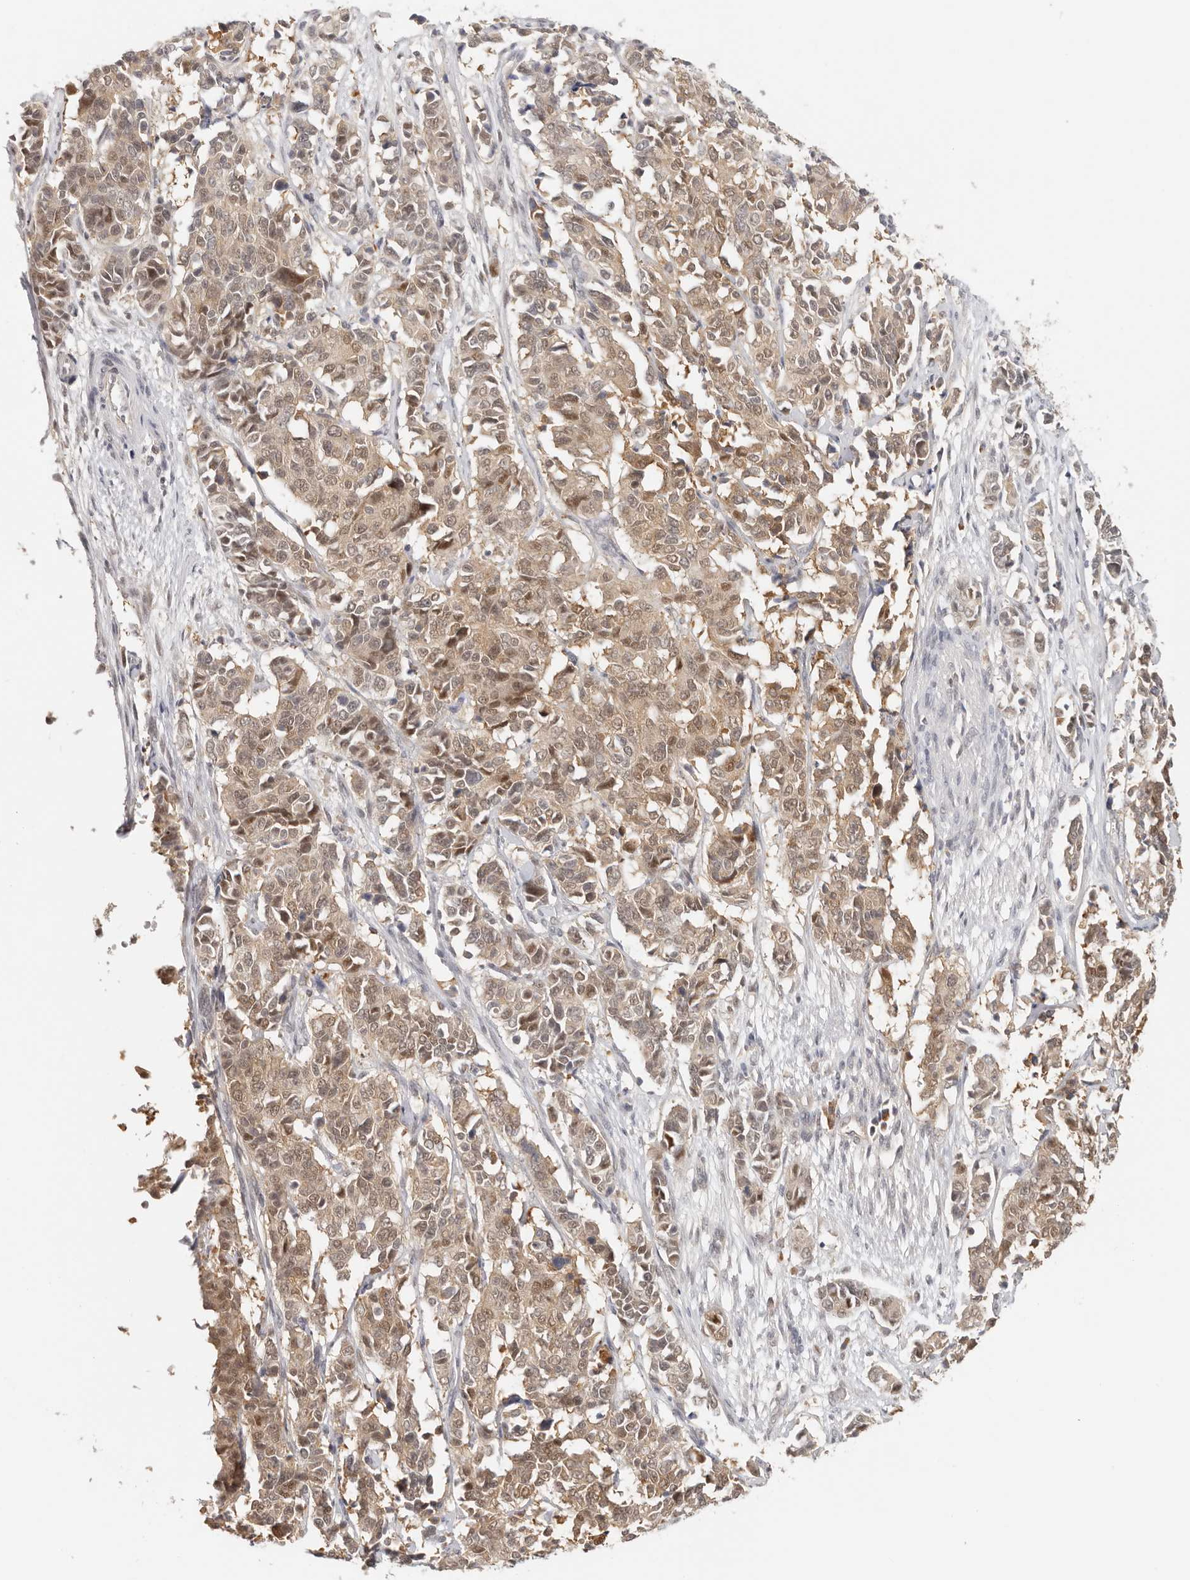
{"staining": {"intensity": "moderate", "quantity": ">75%", "location": "cytoplasmic/membranous,nuclear"}, "tissue": "cervical cancer", "cell_type": "Tumor cells", "image_type": "cancer", "snomed": [{"axis": "morphology", "description": "Normal tissue, NOS"}, {"axis": "morphology", "description": "Squamous cell carcinoma, NOS"}, {"axis": "topography", "description": "Cervix"}], "caption": "High-magnification brightfield microscopy of cervical squamous cell carcinoma stained with DAB (brown) and counterstained with hematoxylin (blue). tumor cells exhibit moderate cytoplasmic/membranous and nuclear expression is present in about>75% of cells. (DAB (3,3'-diaminobenzidine) IHC with brightfield microscopy, high magnification).", "gene": "LARP7", "patient": {"sex": "female", "age": 35}}